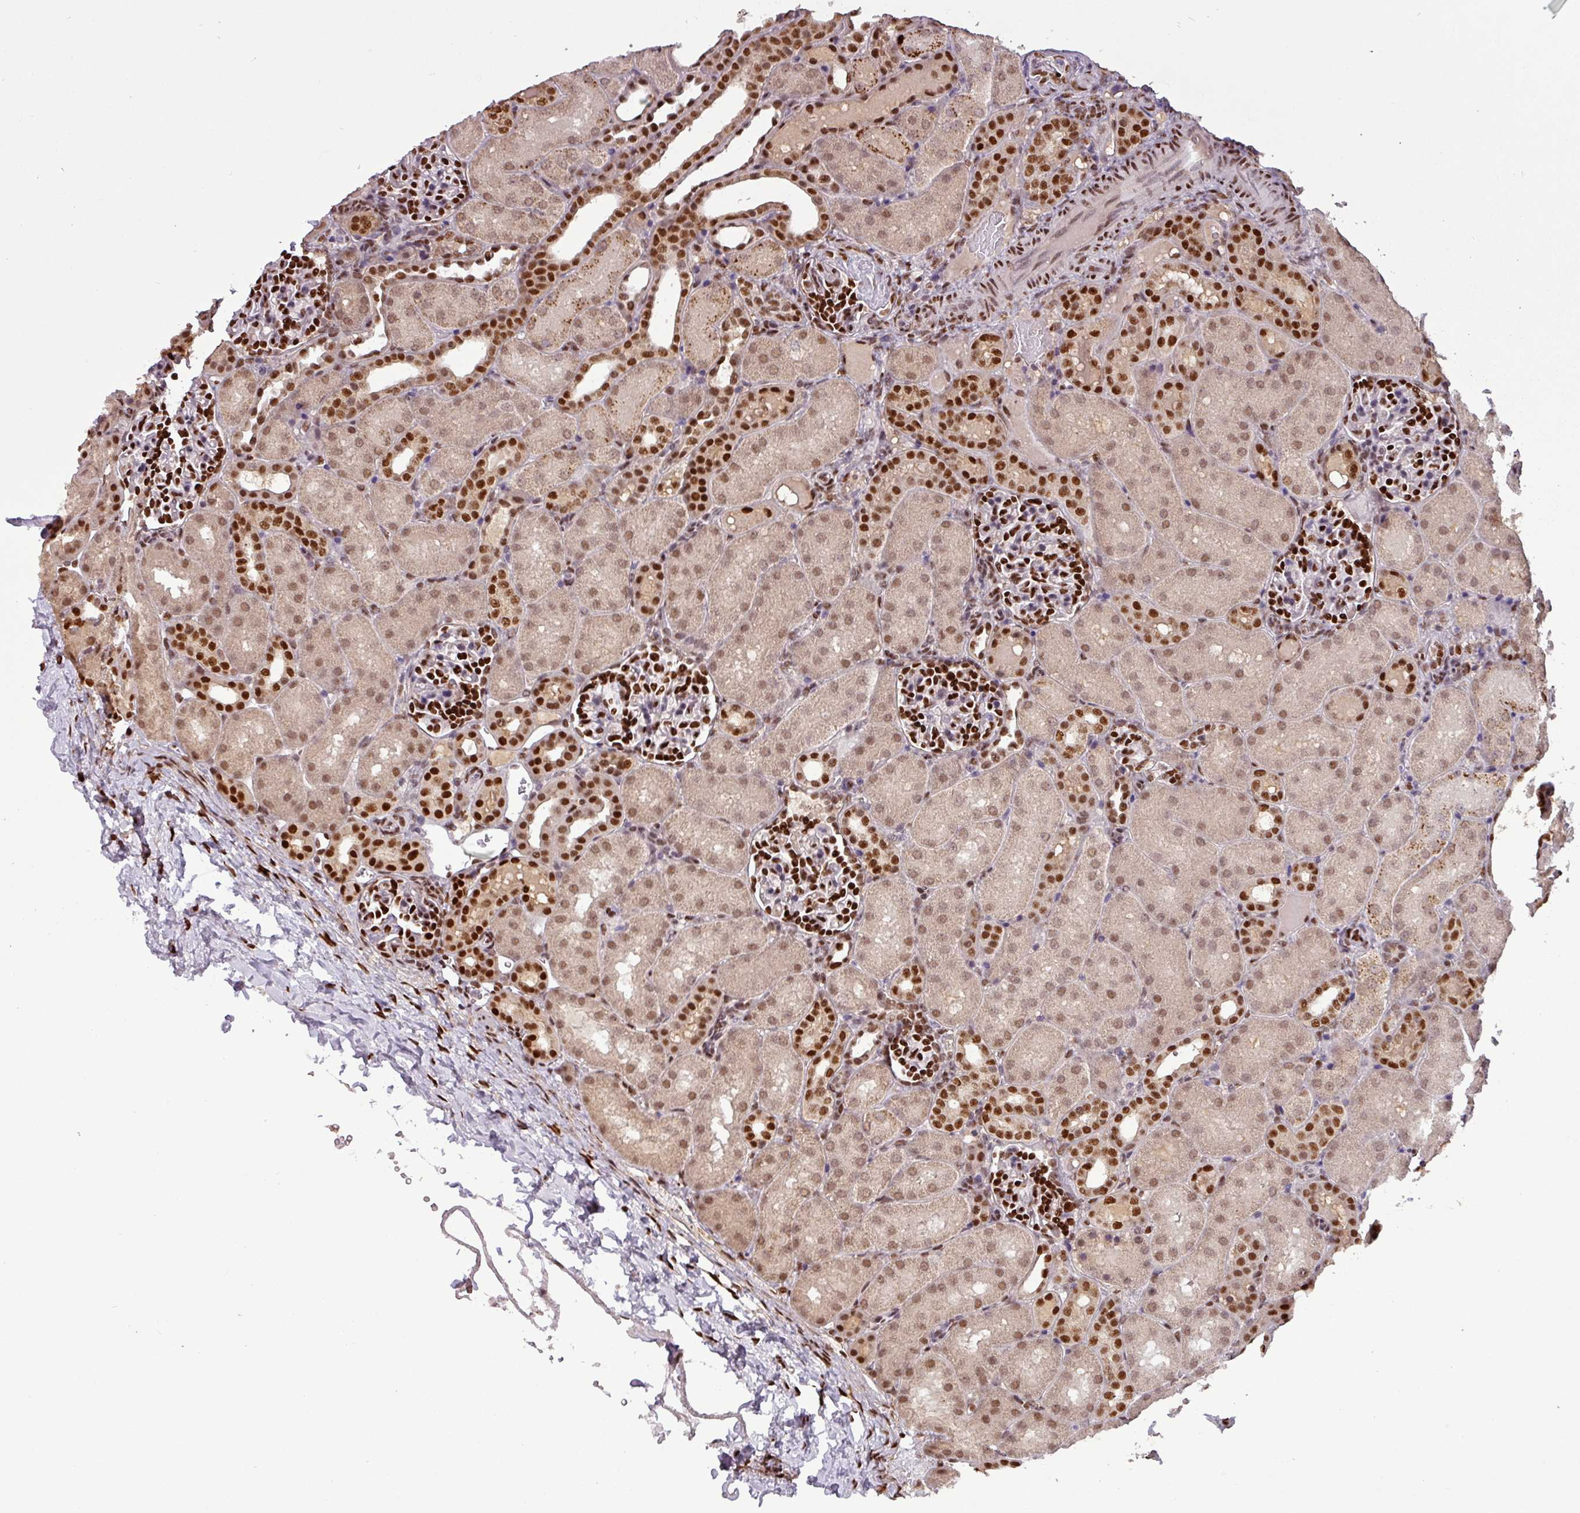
{"staining": {"intensity": "strong", "quantity": ">75%", "location": "nuclear"}, "tissue": "kidney", "cell_type": "Cells in glomeruli", "image_type": "normal", "snomed": [{"axis": "morphology", "description": "Normal tissue, NOS"}, {"axis": "topography", "description": "Kidney"}], "caption": "Kidney stained with immunohistochemistry demonstrates strong nuclear expression in about >75% of cells in glomeruli.", "gene": "IRF2BPL", "patient": {"sex": "male", "age": 1}}